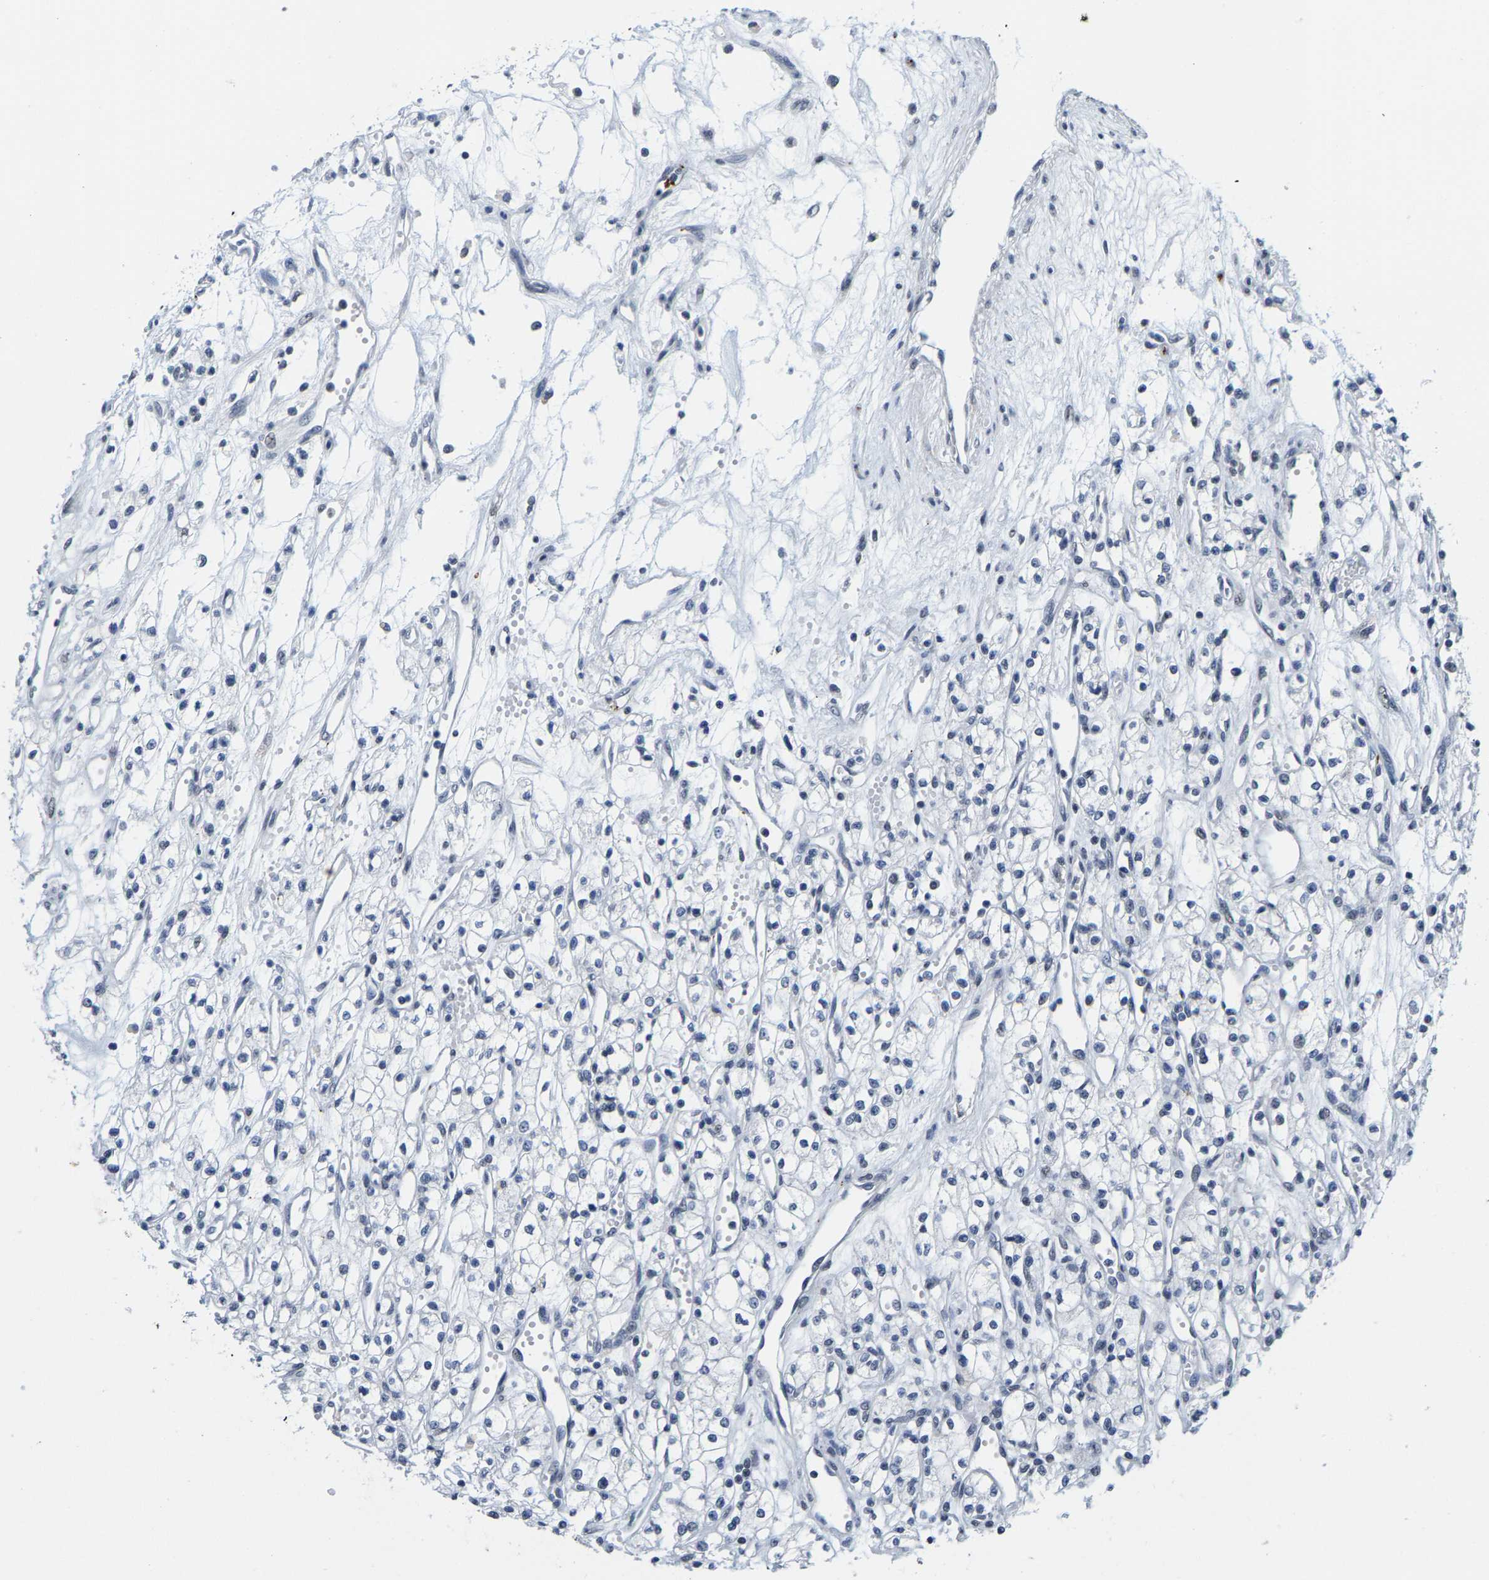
{"staining": {"intensity": "negative", "quantity": "none", "location": "none"}, "tissue": "renal cancer", "cell_type": "Tumor cells", "image_type": "cancer", "snomed": [{"axis": "morphology", "description": "Adenocarcinoma, NOS"}, {"axis": "topography", "description": "Kidney"}], "caption": "Immunohistochemistry (IHC) photomicrograph of renal adenocarcinoma stained for a protein (brown), which shows no staining in tumor cells.", "gene": "SETD1B", "patient": {"sex": "male", "age": 59}}